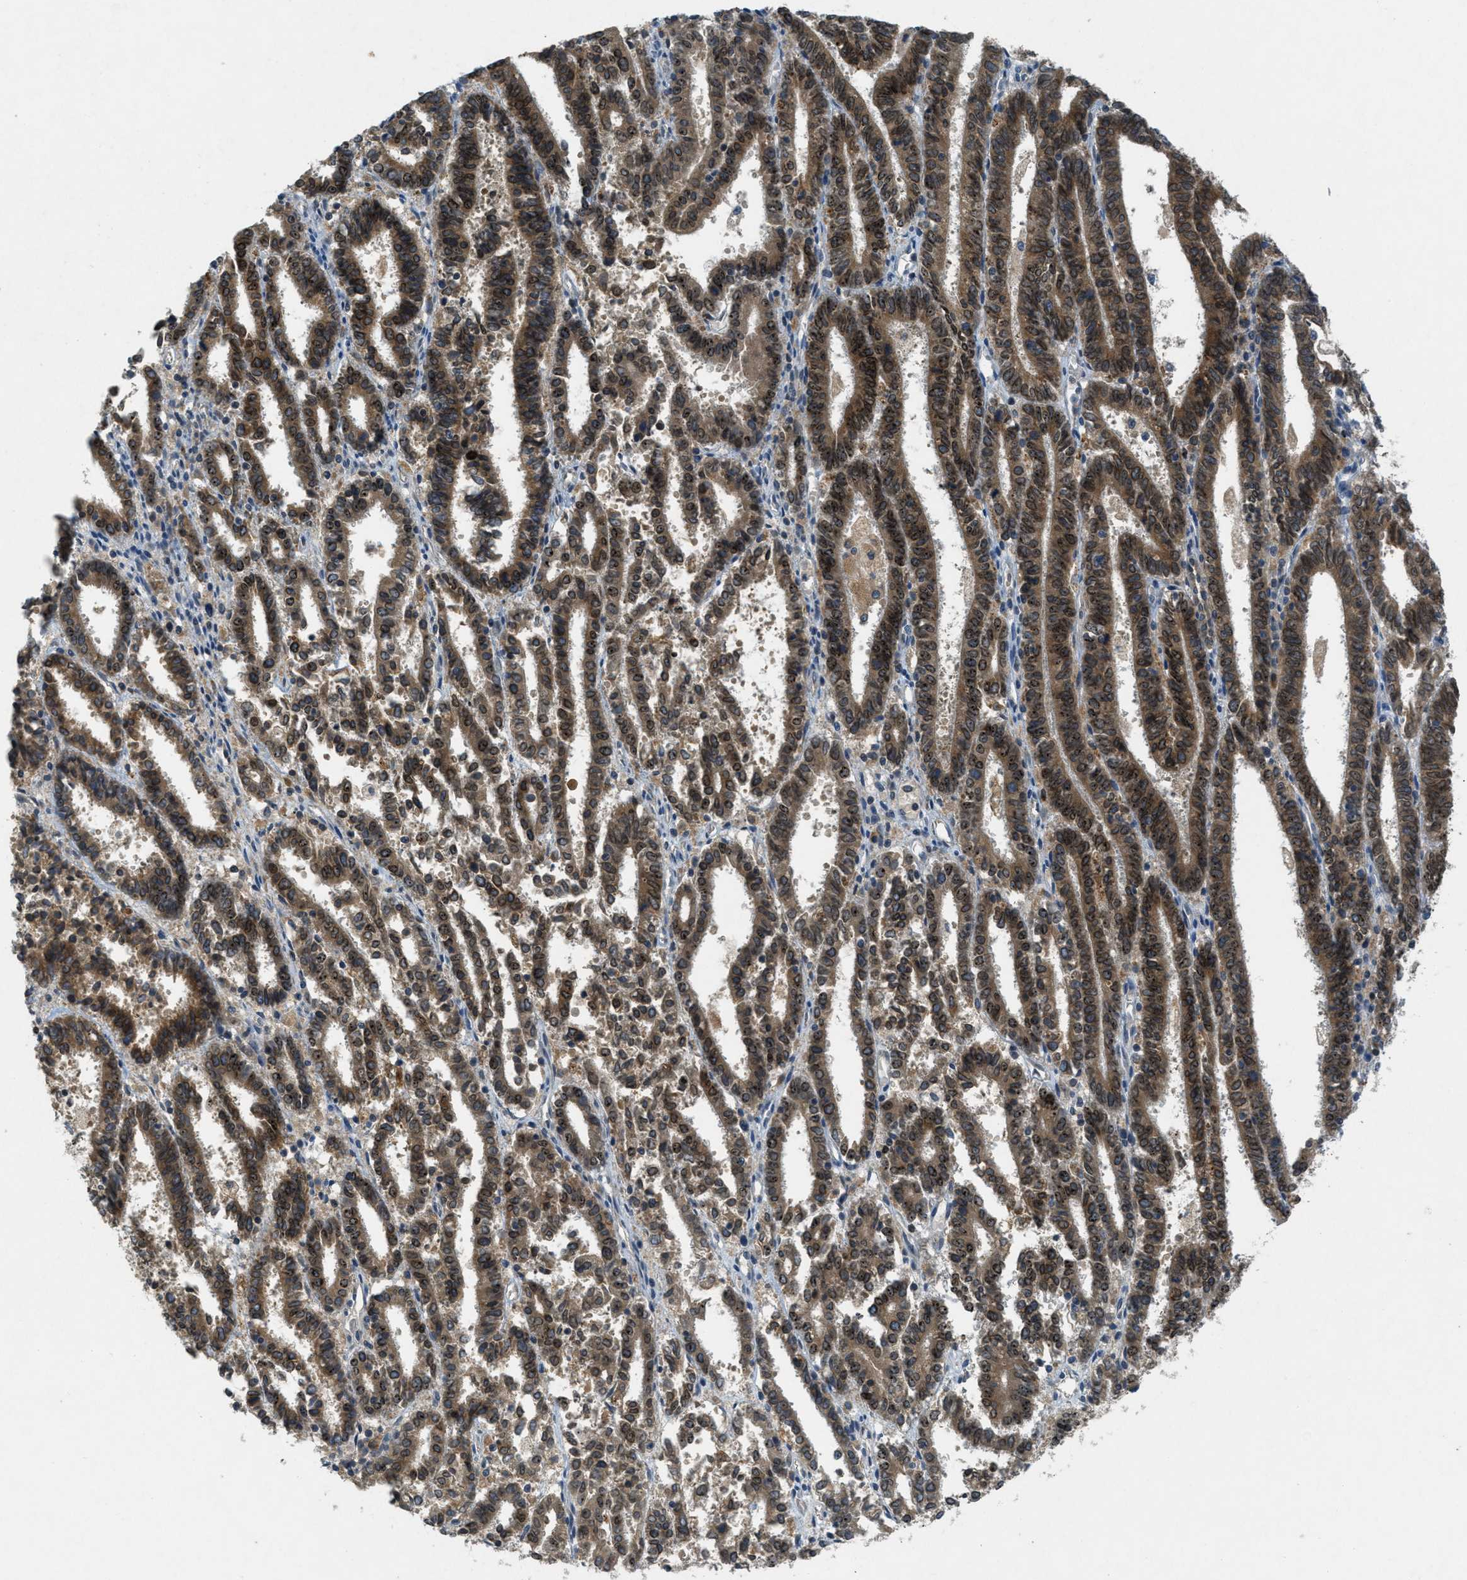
{"staining": {"intensity": "strong", "quantity": ">75%", "location": "cytoplasmic/membranous,nuclear"}, "tissue": "endometrial cancer", "cell_type": "Tumor cells", "image_type": "cancer", "snomed": [{"axis": "morphology", "description": "Adenocarcinoma, NOS"}, {"axis": "topography", "description": "Uterus"}], "caption": "Human endometrial cancer stained with a brown dye displays strong cytoplasmic/membranous and nuclear positive positivity in about >75% of tumor cells.", "gene": "SIGMAR1", "patient": {"sex": "female", "age": 83}}